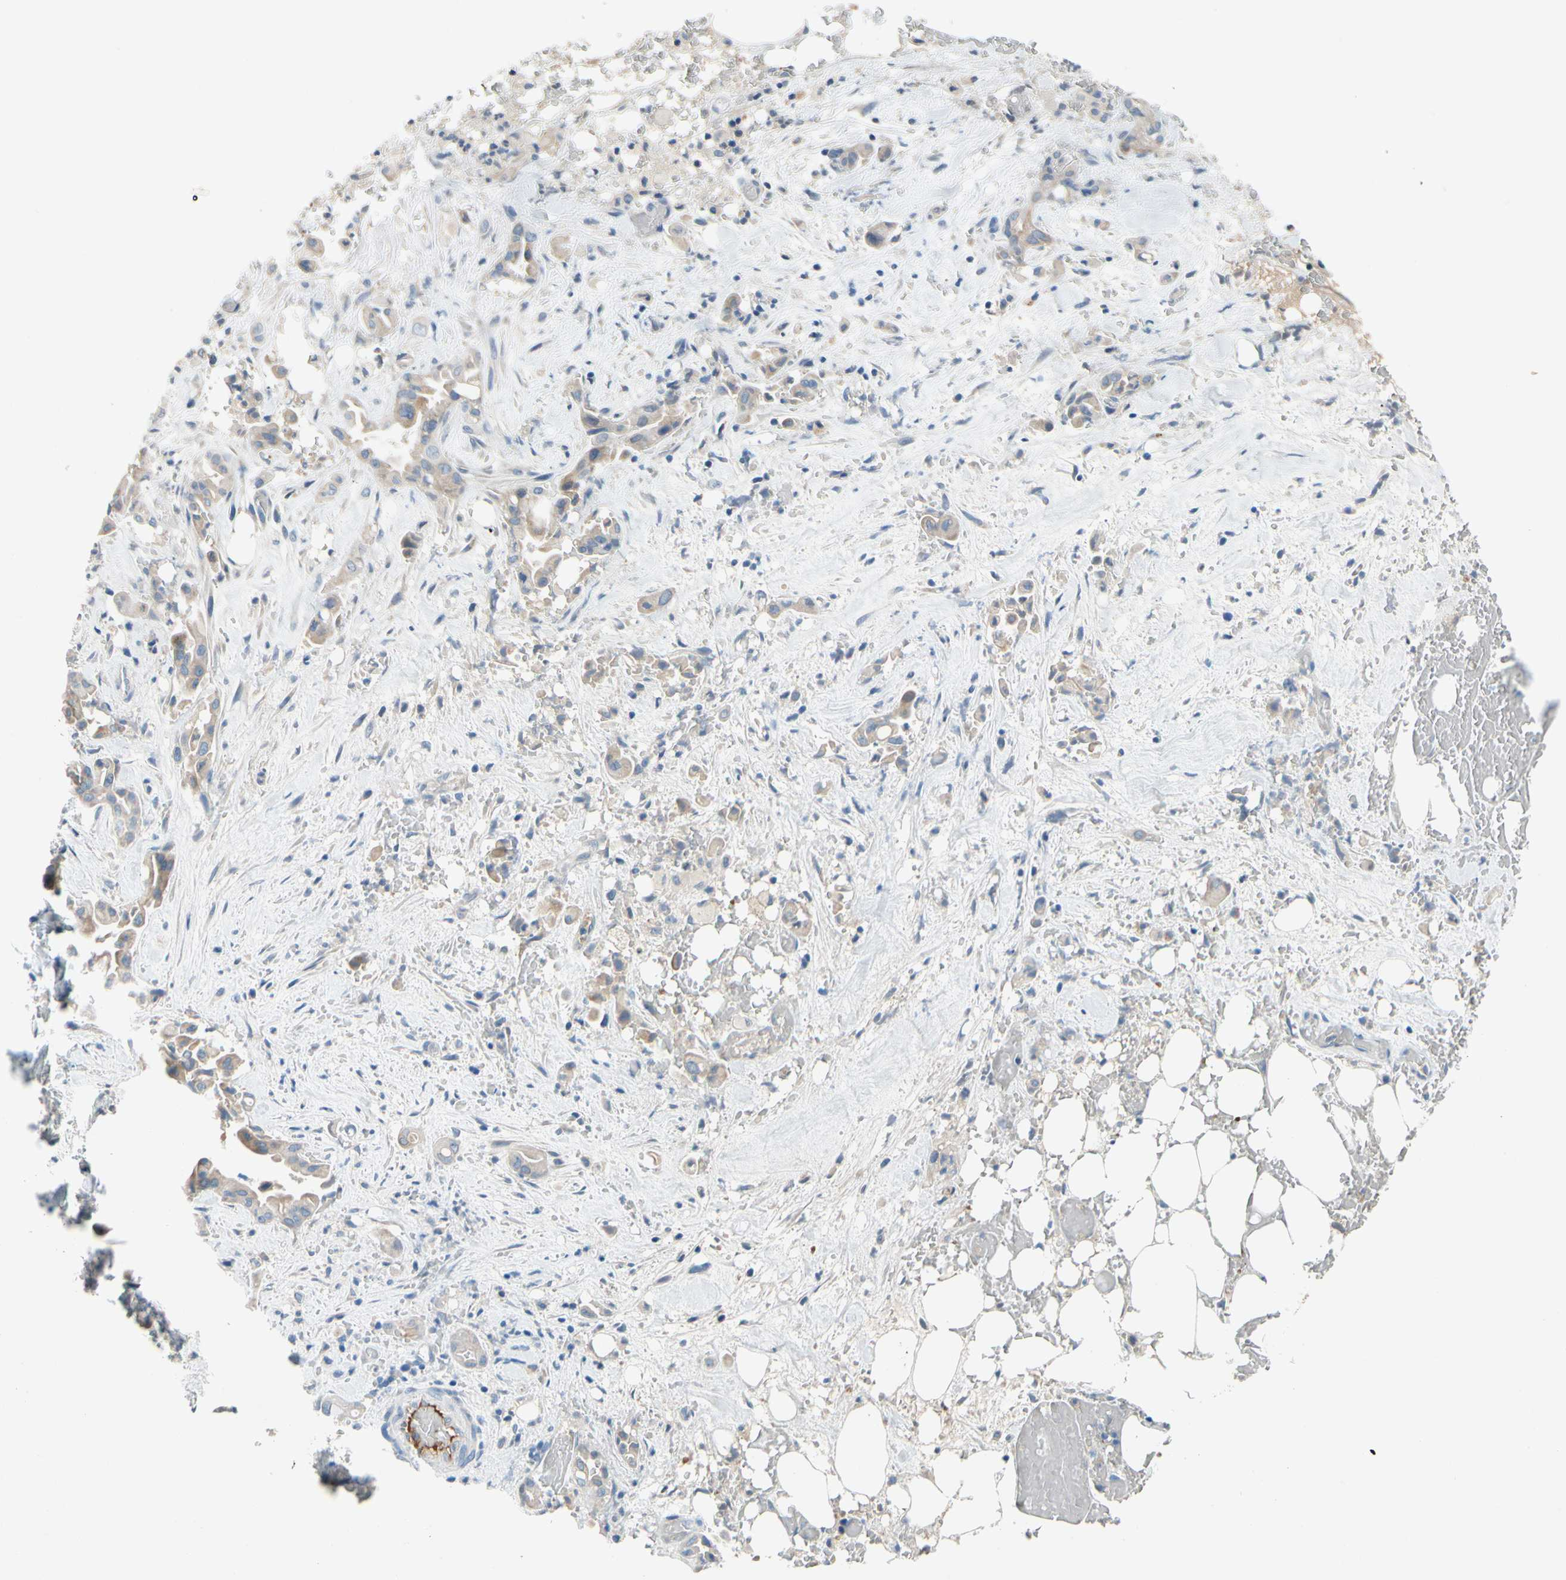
{"staining": {"intensity": "weak", "quantity": "25%-75%", "location": "cytoplasmic/membranous"}, "tissue": "liver cancer", "cell_type": "Tumor cells", "image_type": "cancer", "snomed": [{"axis": "morphology", "description": "Cholangiocarcinoma"}, {"axis": "topography", "description": "Liver"}], "caption": "The photomicrograph displays a brown stain indicating the presence of a protein in the cytoplasmic/membranous of tumor cells in liver cancer.", "gene": "CNDP1", "patient": {"sex": "female", "age": 68}}